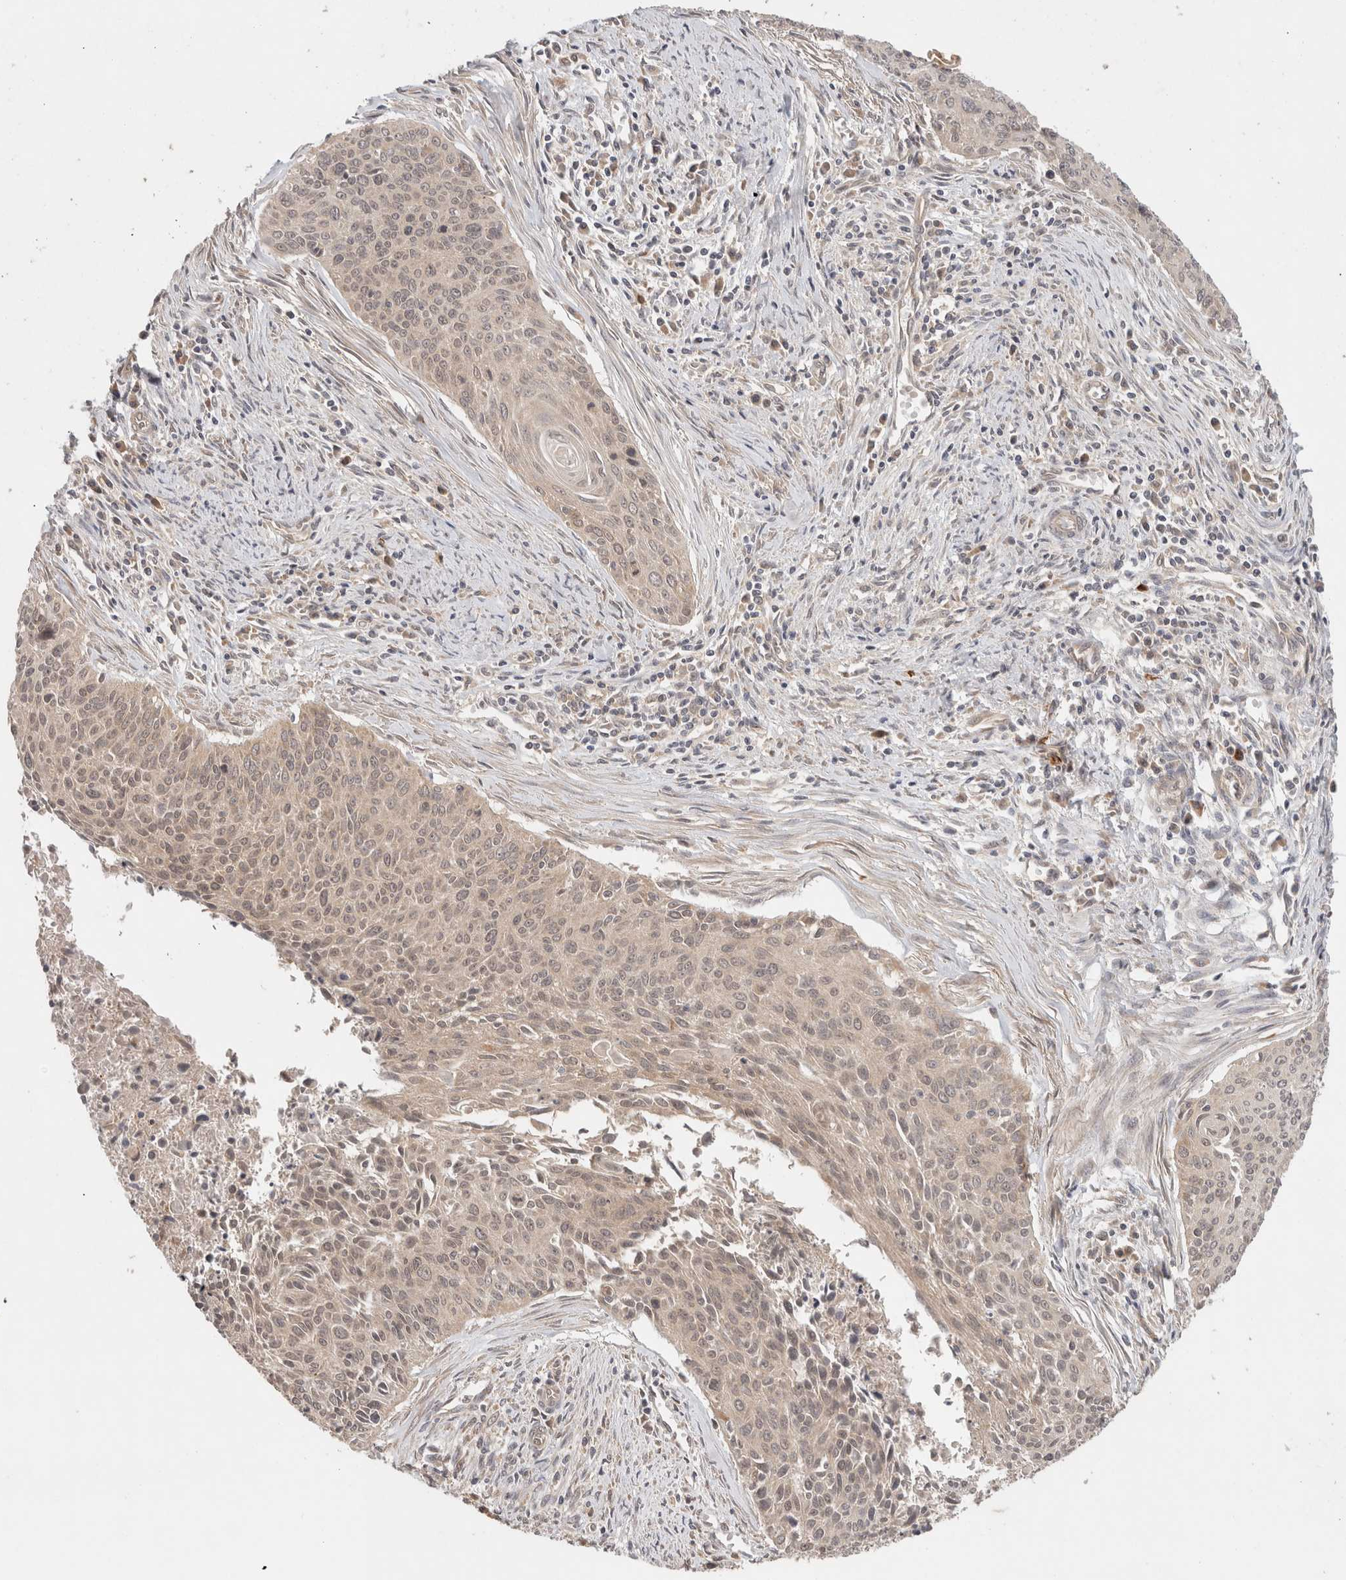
{"staining": {"intensity": "weak", "quantity": ">75%", "location": "cytoplasmic/membranous,nuclear"}, "tissue": "cervical cancer", "cell_type": "Tumor cells", "image_type": "cancer", "snomed": [{"axis": "morphology", "description": "Squamous cell carcinoma, NOS"}, {"axis": "topography", "description": "Cervix"}], "caption": "A high-resolution photomicrograph shows immunohistochemistry (IHC) staining of cervical cancer (squamous cell carcinoma), which exhibits weak cytoplasmic/membranous and nuclear positivity in approximately >75% of tumor cells. The staining was performed using DAB to visualize the protein expression in brown, while the nuclei were stained in blue with hematoxylin (Magnification: 20x).", "gene": "SGK1", "patient": {"sex": "female", "age": 55}}